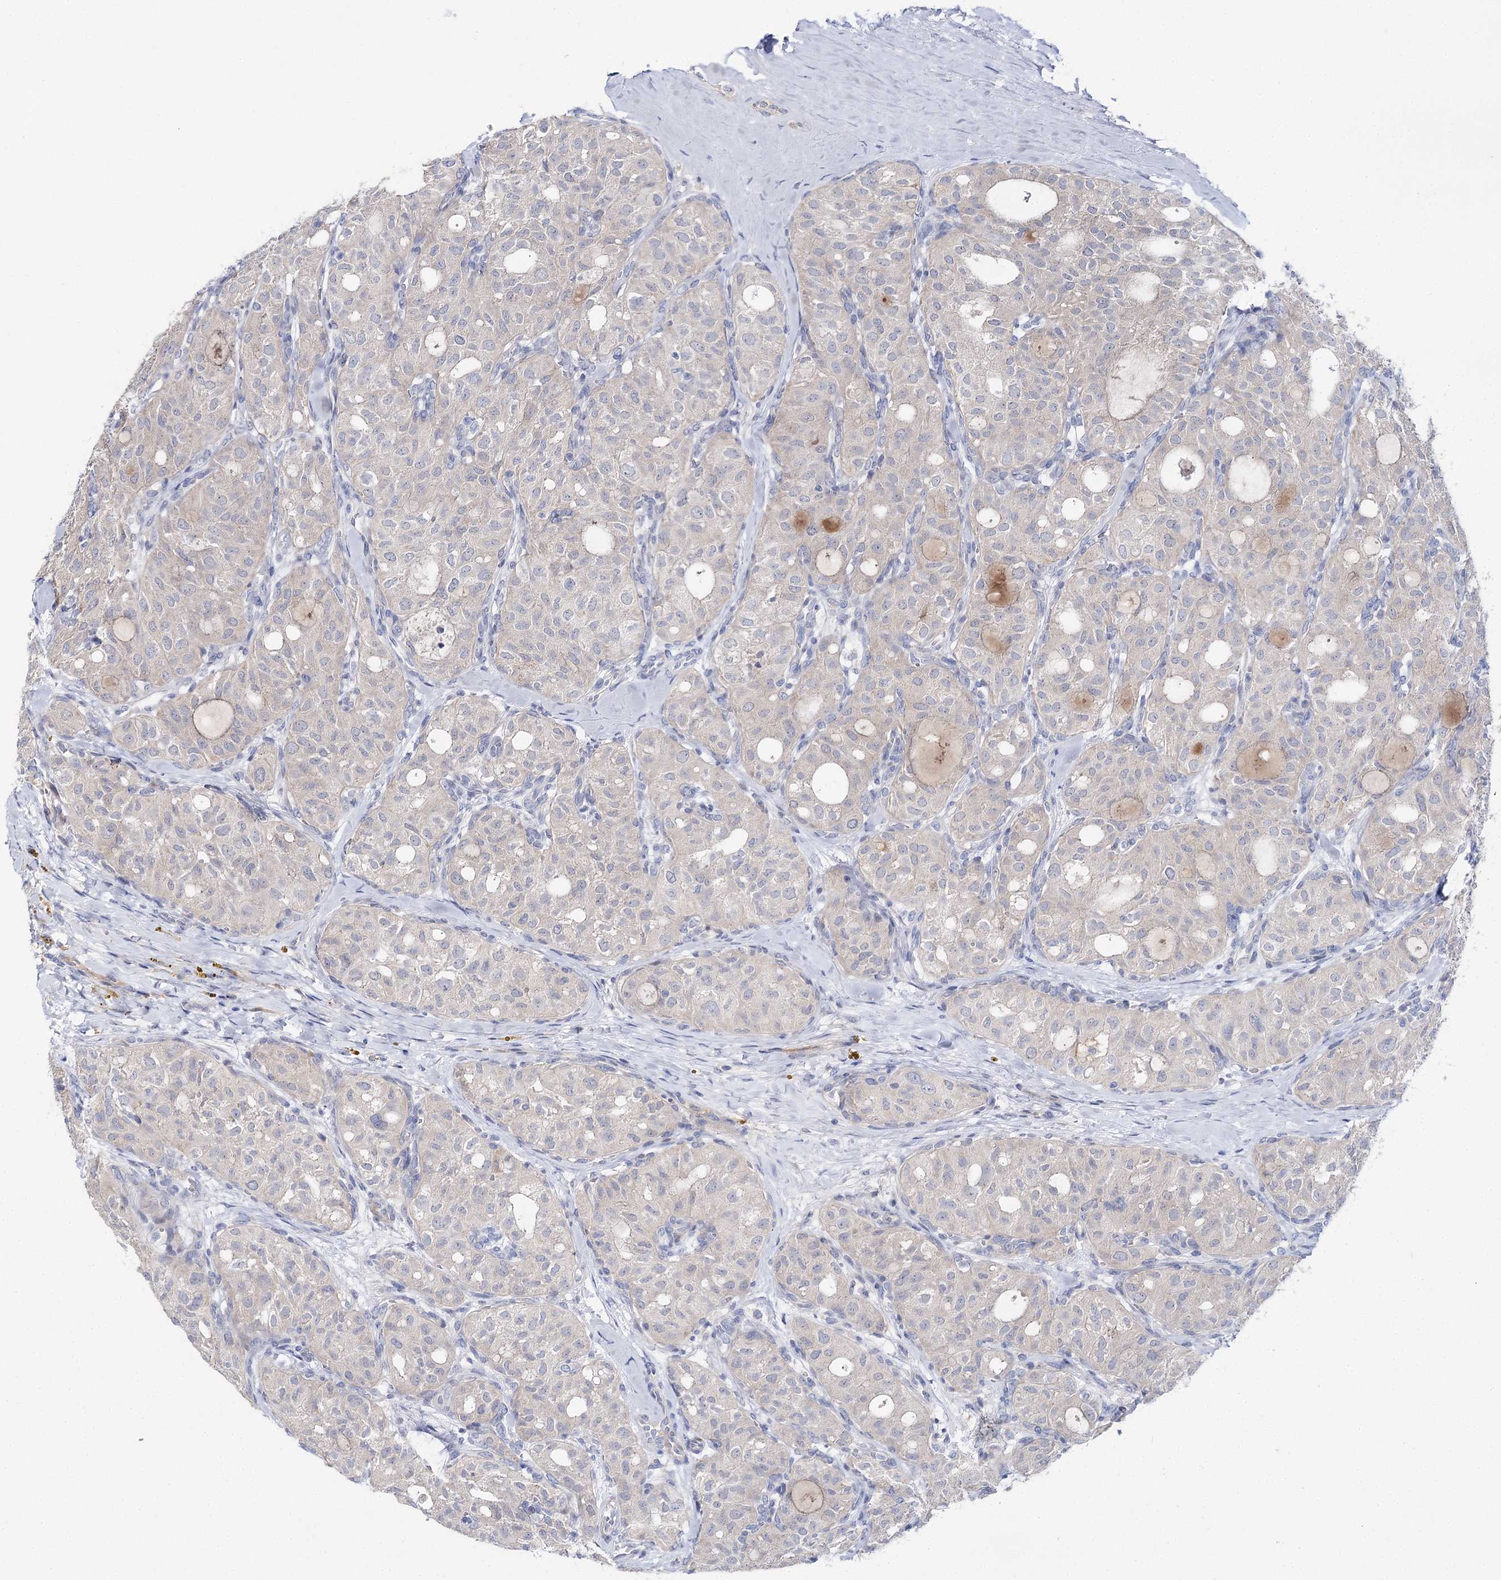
{"staining": {"intensity": "negative", "quantity": "none", "location": "none"}, "tissue": "thyroid cancer", "cell_type": "Tumor cells", "image_type": "cancer", "snomed": [{"axis": "morphology", "description": "Follicular adenoma carcinoma, NOS"}, {"axis": "topography", "description": "Thyroid gland"}], "caption": "Thyroid cancer (follicular adenoma carcinoma) was stained to show a protein in brown. There is no significant positivity in tumor cells. The staining was performed using DAB to visualize the protein expression in brown, while the nuclei were stained in blue with hematoxylin (Magnification: 20x).", "gene": "LRRC14B", "patient": {"sex": "male", "age": 75}}